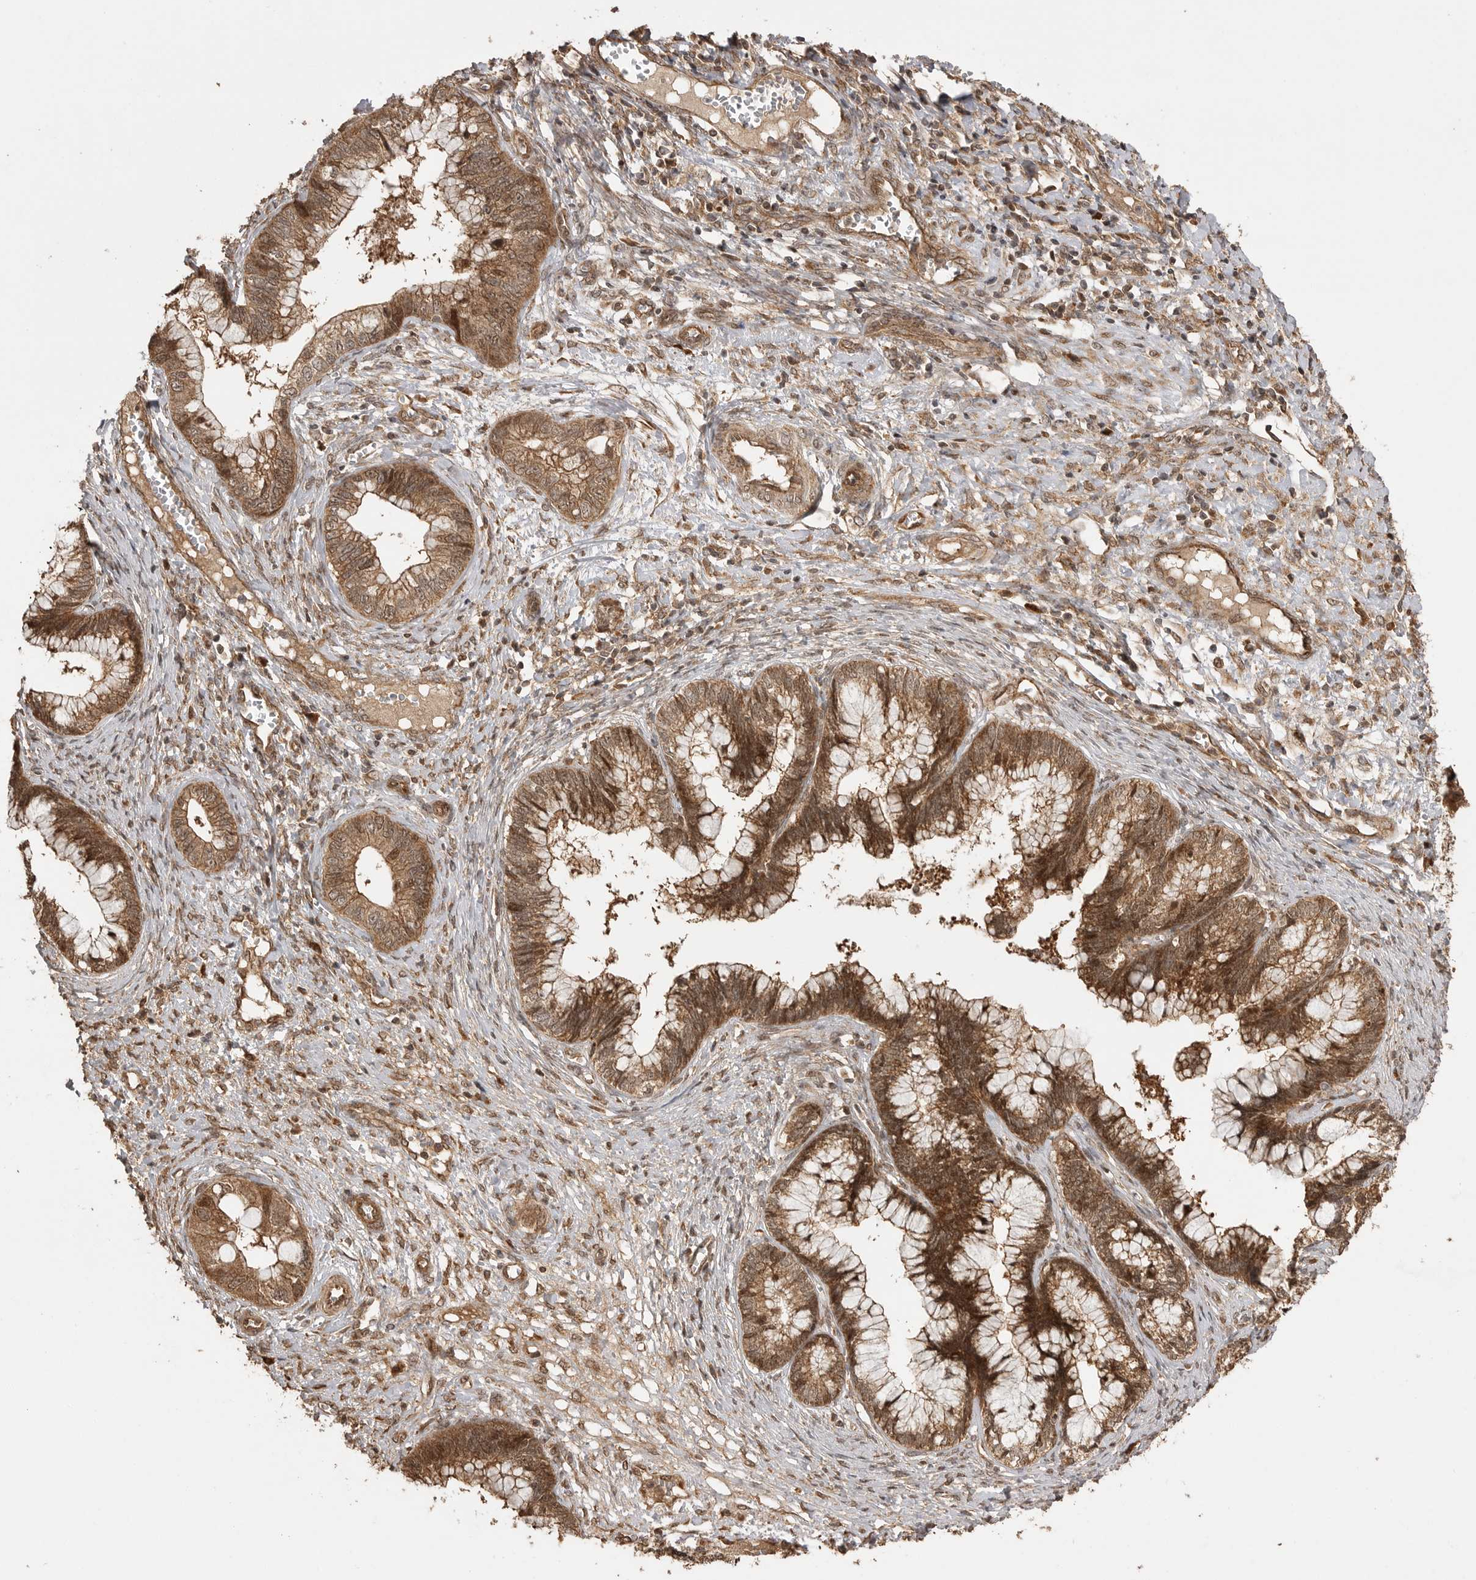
{"staining": {"intensity": "moderate", "quantity": ">75%", "location": "cytoplasmic/membranous,nuclear"}, "tissue": "cervical cancer", "cell_type": "Tumor cells", "image_type": "cancer", "snomed": [{"axis": "morphology", "description": "Adenocarcinoma, NOS"}, {"axis": "topography", "description": "Cervix"}], "caption": "This is a photomicrograph of immunohistochemistry staining of adenocarcinoma (cervical), which shows moderate positivity in the cytoplasmic/membranous and nuclear of tumor cells.", "gene": "BOC", "patient": {"sex": "female", "age": 44}}